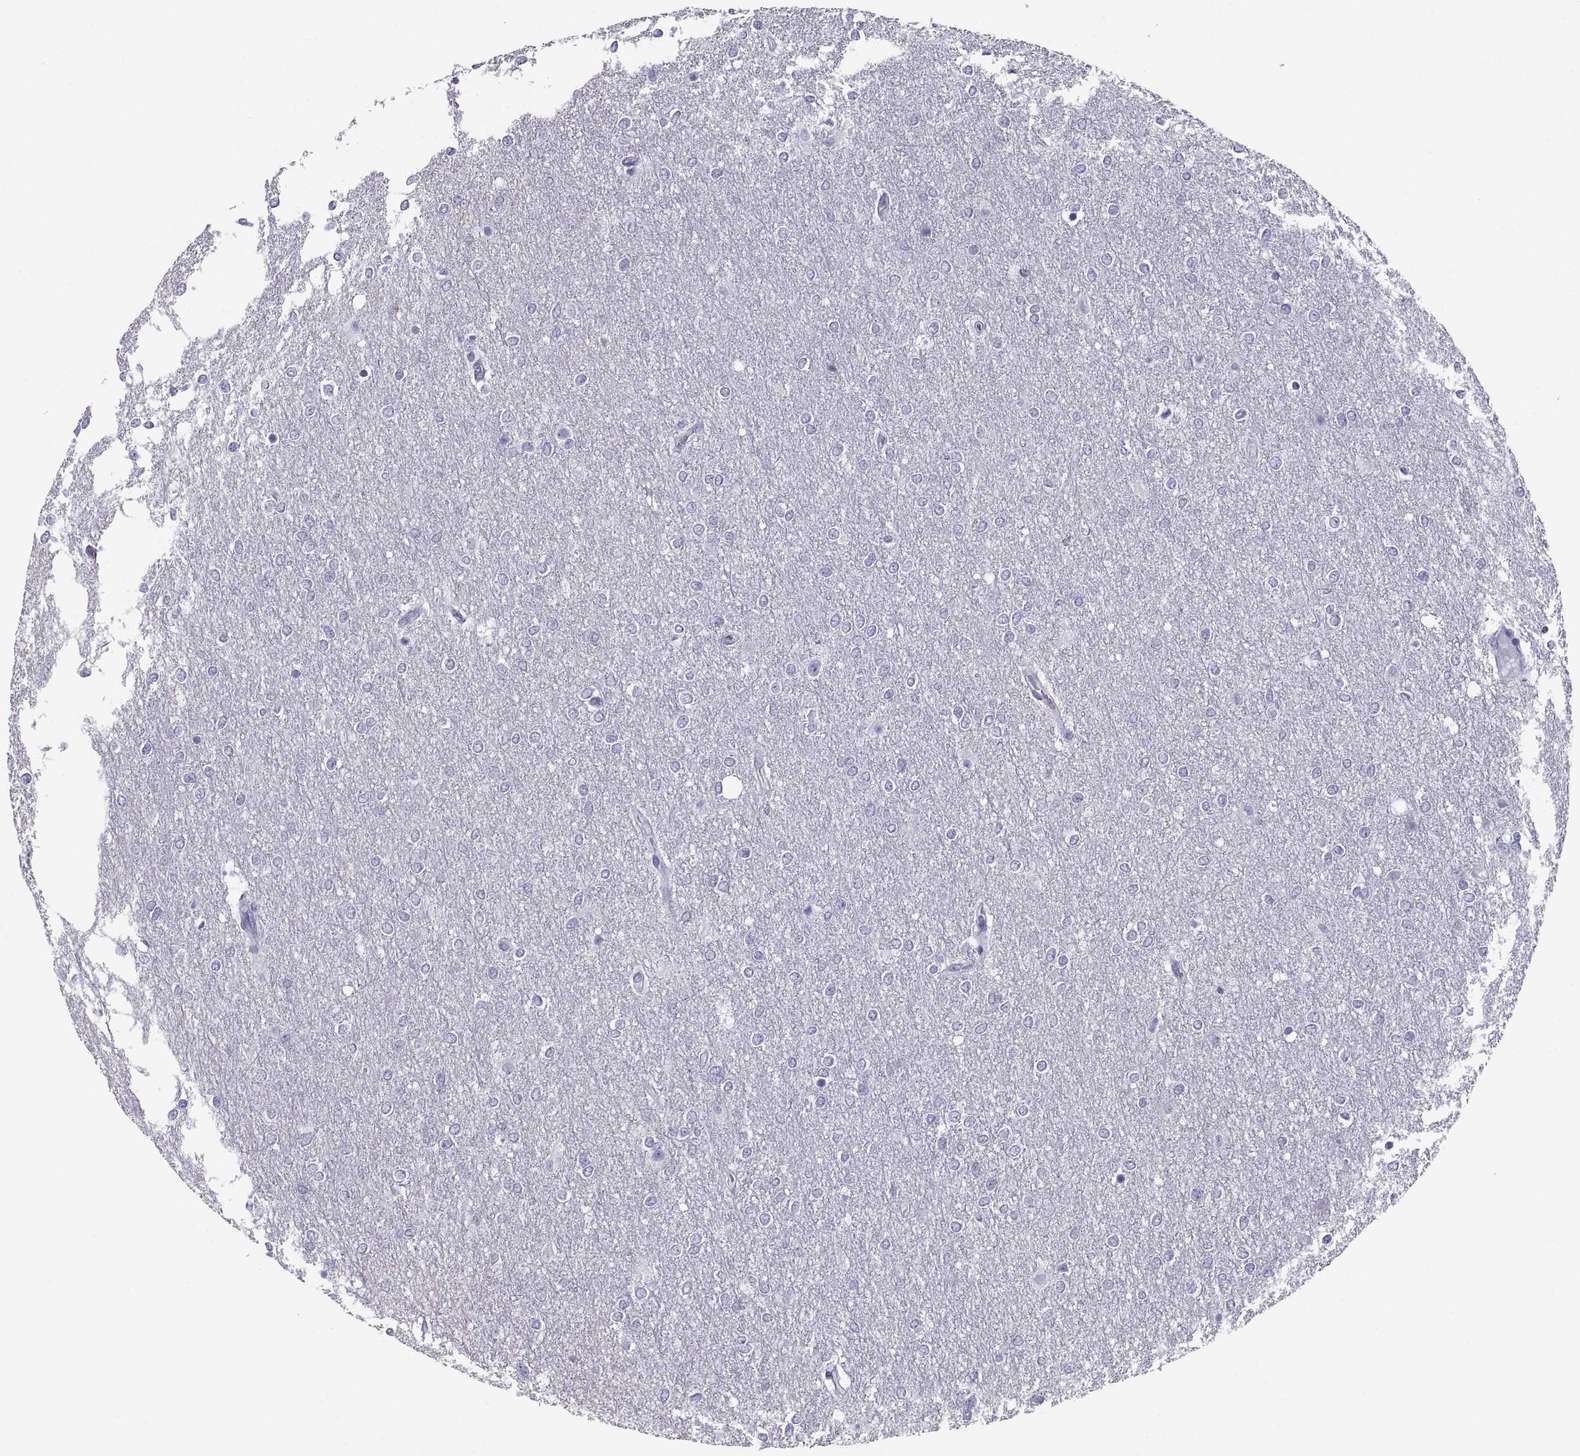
{"staining": {"intensity": "negative", "quantity": "none", "location": "none"}, "tissue": "glioma", "cell_type": "Tumor cells", "image_type": "cancer", "snomed": [{"axis": "morphology", "description": "Glioma, malignant, High grade"}, {"axis": "topography", "description": "Brain"}], "caption": "This is an immunohistochemistry (IHC) photomicrograph of human malignant glioma (high-grade). There is no staining in tumor cells.", "gene": "PCSK1N", "patient": {"sex": "female", "age": 61}}